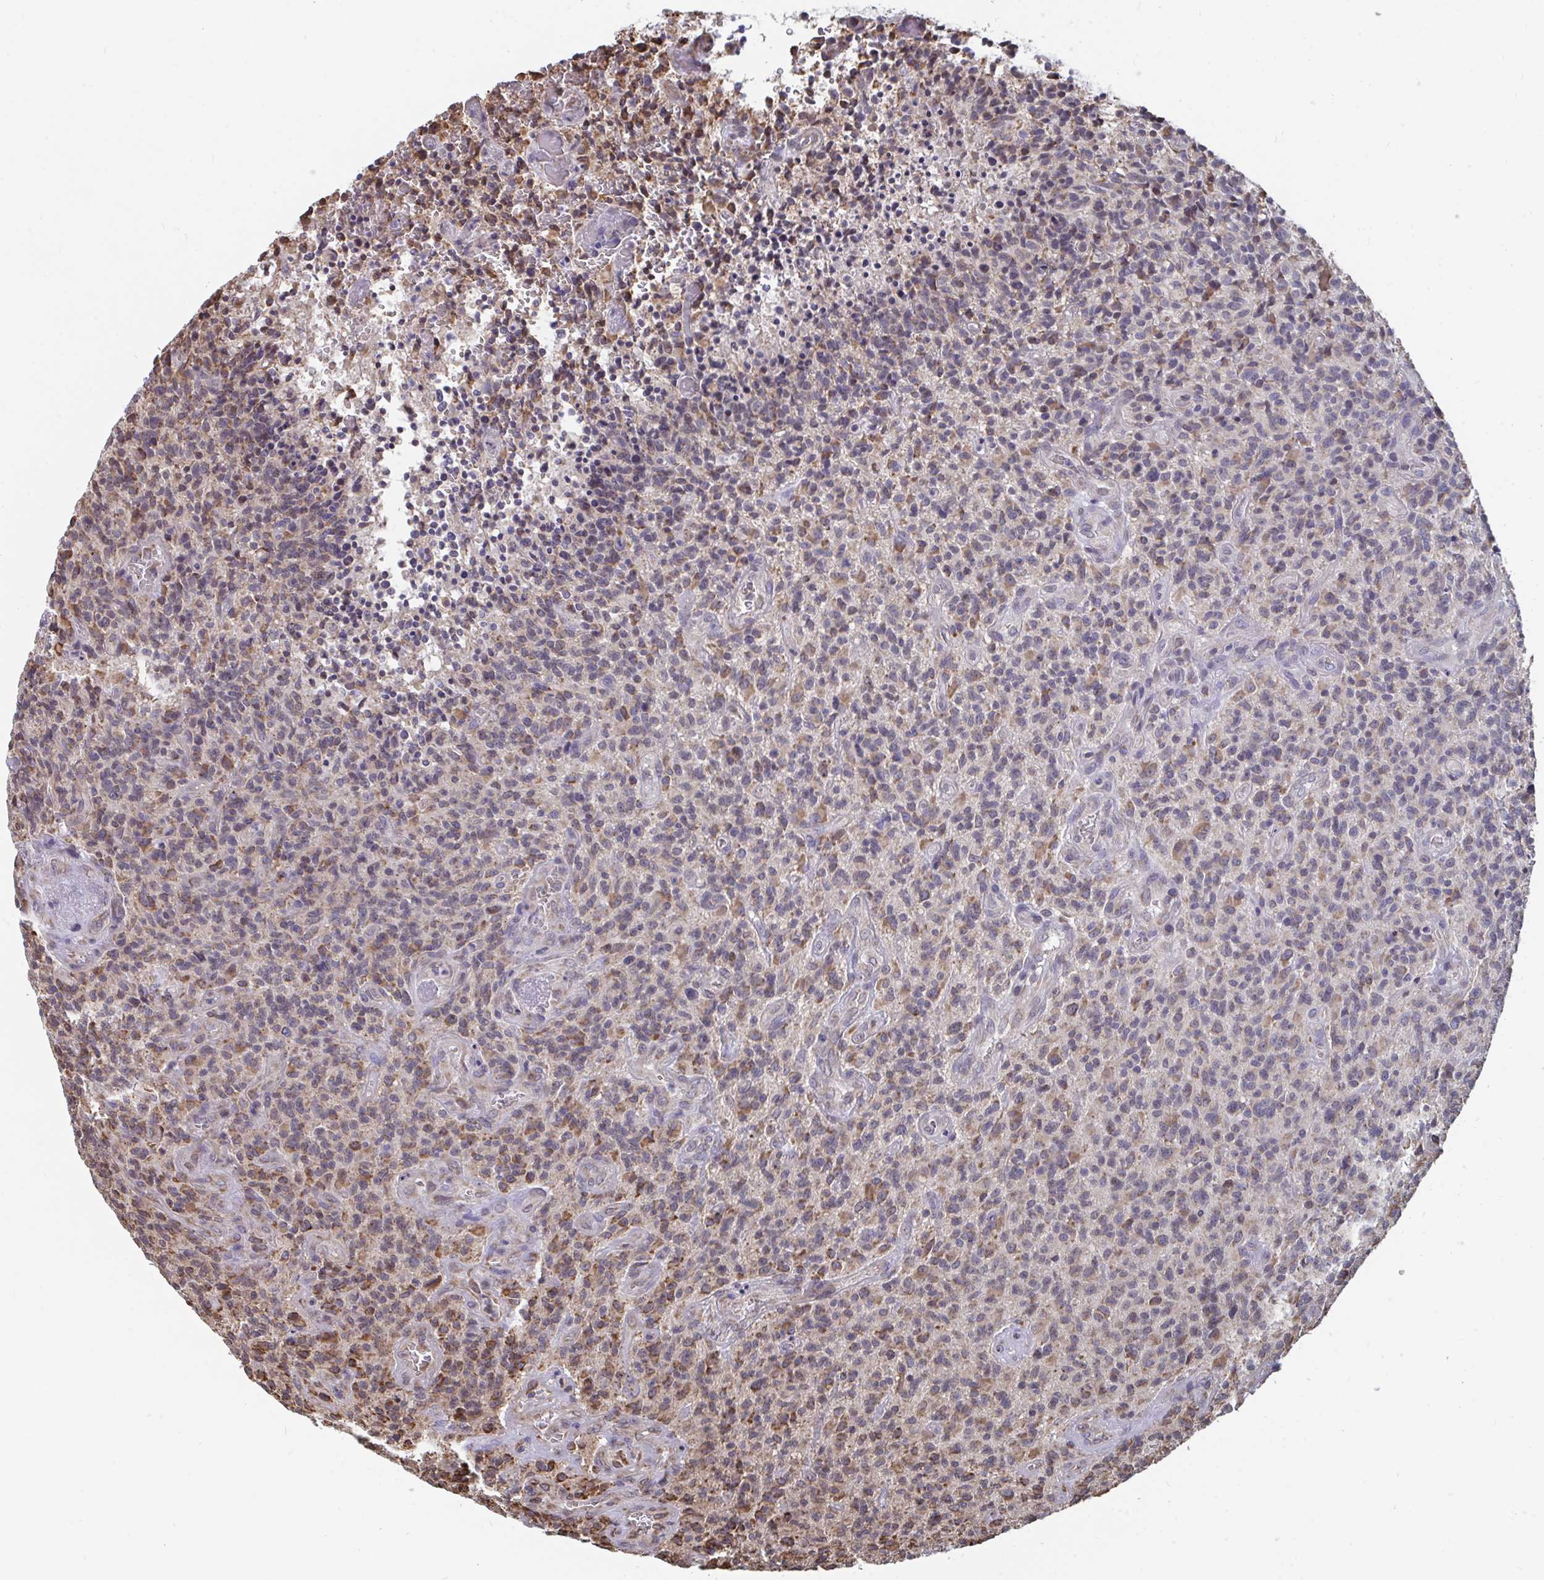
{"staining": {"intensity": "moderate", "quantity": "25%-75%", "location": "cytoplasmic/membranous"}, "tissue": "glioma", "cell_type": "Tumor cells", "image_type": "cancer", "snomed": [{"axis": "morphology", "description": "Glioma, malignant, High grade"}, {"axis": "topography", "description": "Brain"}], "caption": "Brown immunohistochemical staining in glioma demonstrates moderate cytoplasmic/membranous positivity in approximately 25%-75% of tumor cells. (DAB (3,3'-diaminobenzidine) IHC, brown staining for protein, blue staining for nuclei).", "gene": "ELAVL1", "patient": {"sex": "male", "age": 76}}